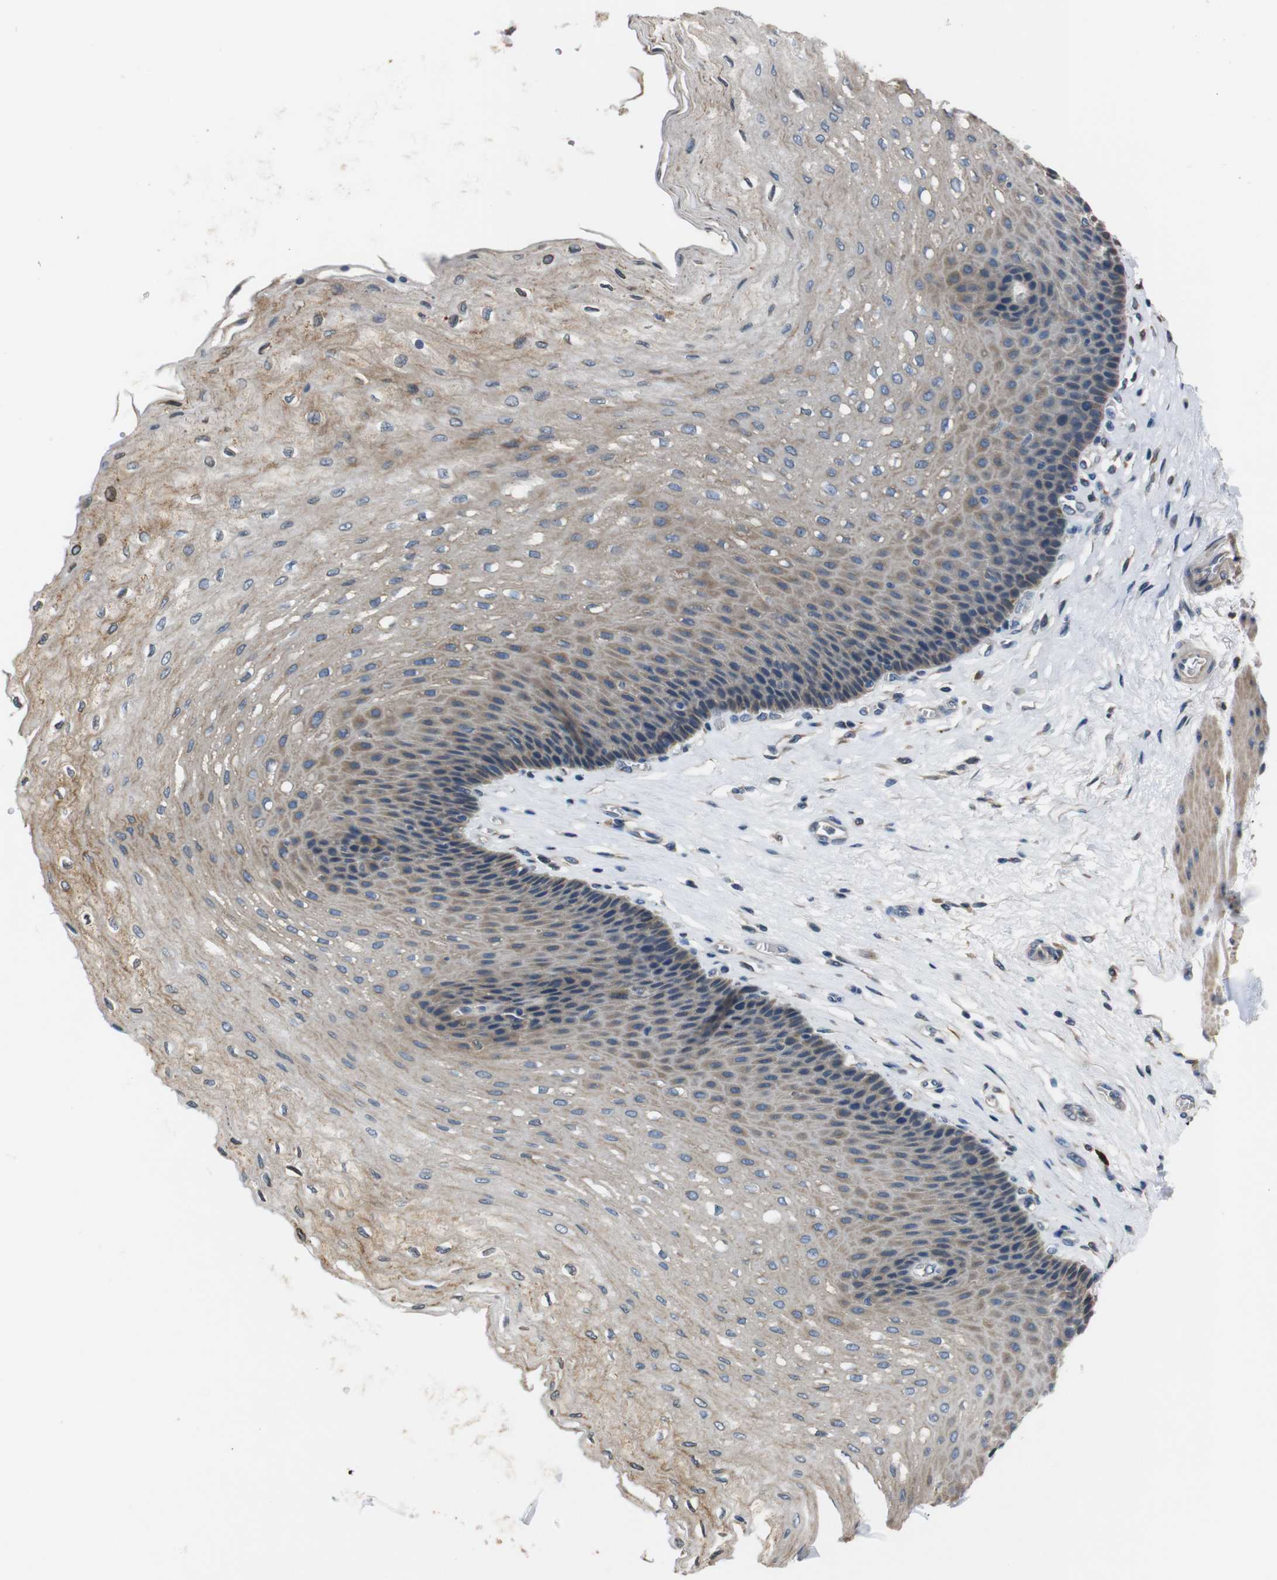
{"staining": {"intensity": "weak", "quantity": "25%-75%", "location": "cytoplasmic/membranous"}, "tissue": "esophagus", "cell_type": "Squamous epithelial cells", "image_type": "normal", "snomed": [{"axis": "morphology", "description": "Normal tissue, NOS"}, {"axis": "topography", "description": "Esophagus"}], "caption": "Squamous epithelial cells display low levels of weak cytoplasmic/membranous staining in about 25%-75% of cells in unremarkable human esophagus.", "gene": "TMED2", "patient": {"sex": "female", "age": 72}}